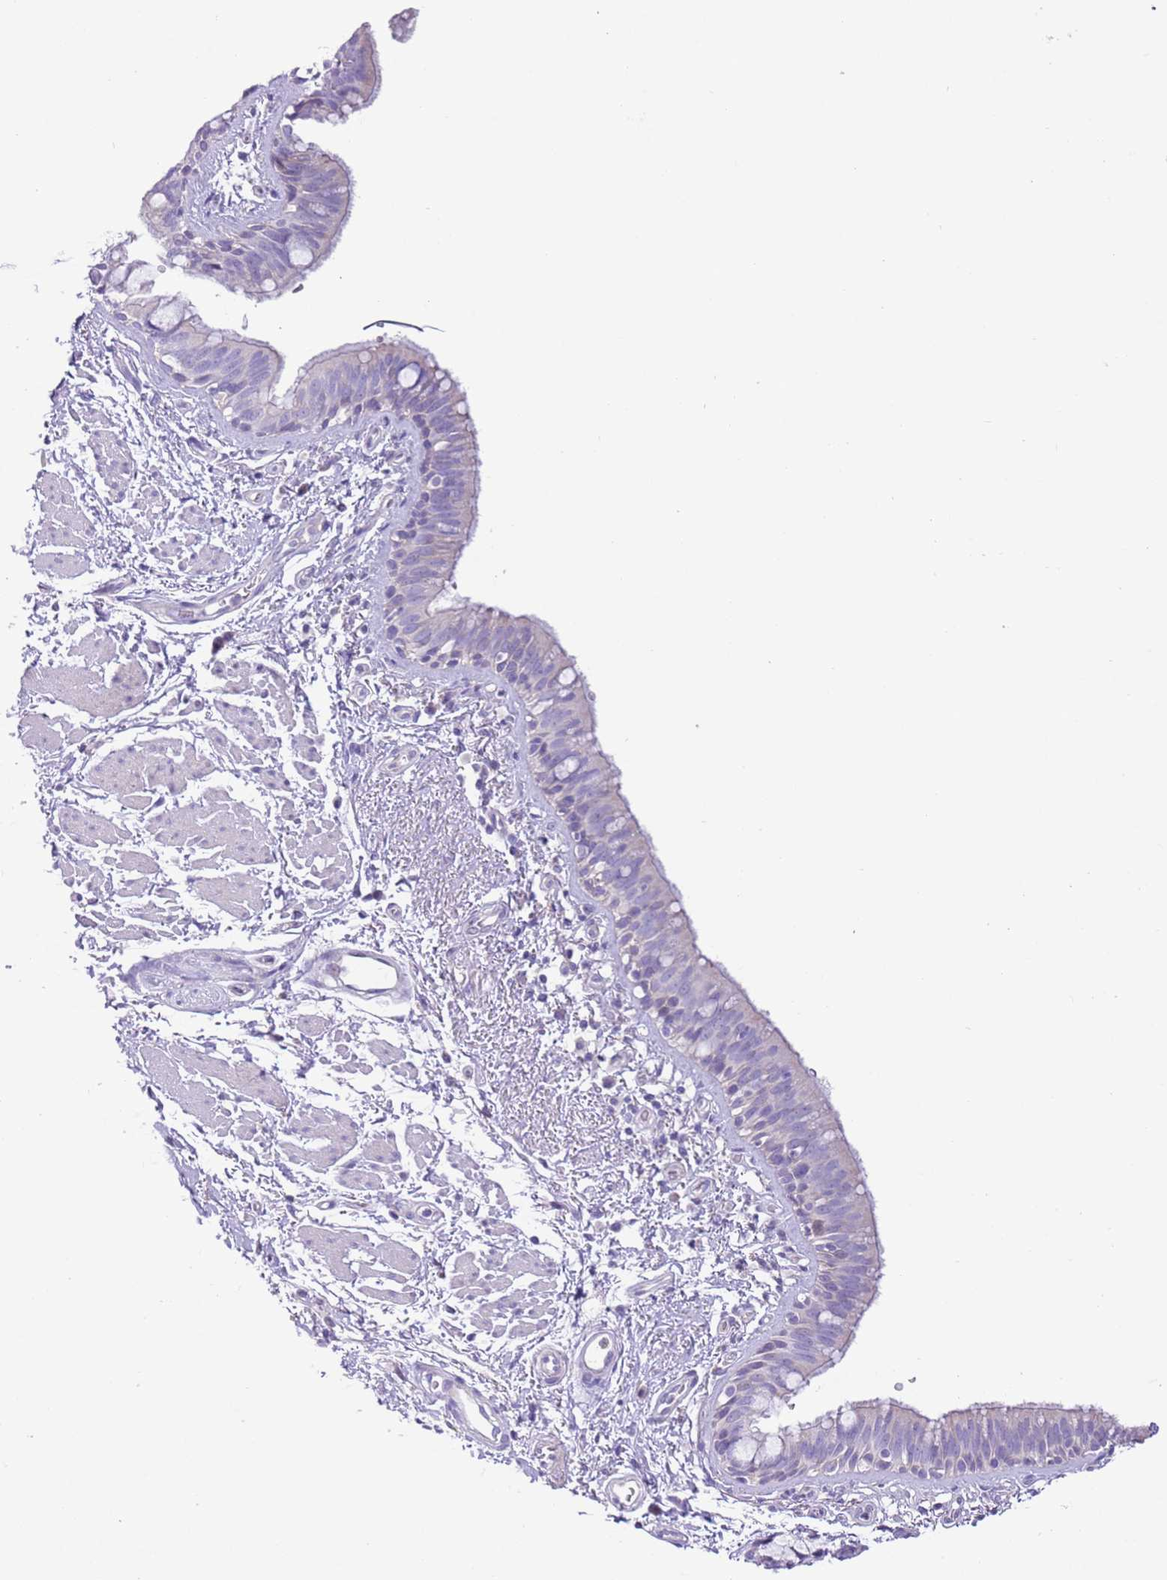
{"staining": {"intensity": "negative", "quantity": "none", "location": "none"}, "tissue": "bronchus", "cell_type": "Respiratory epithelial cells", "image_type": "normal", "snomed": [{"axis": "morphology", "description": "Normal tissue, NOS"}, {"axis": "morphology", "description": "Neoplasm, uncertain whether benign or malignant"}, {"axis": "topography", "description": "Bronchus"}, {"axis": "topography", "description": "Lung"}], "caption": "This is an IHC photomicrograph of unremarkable human bronchus. There is no expression in respiratory epithelial cells.", "gene": "ZNF697", "patient": {"sex": "male", "age": 55}}